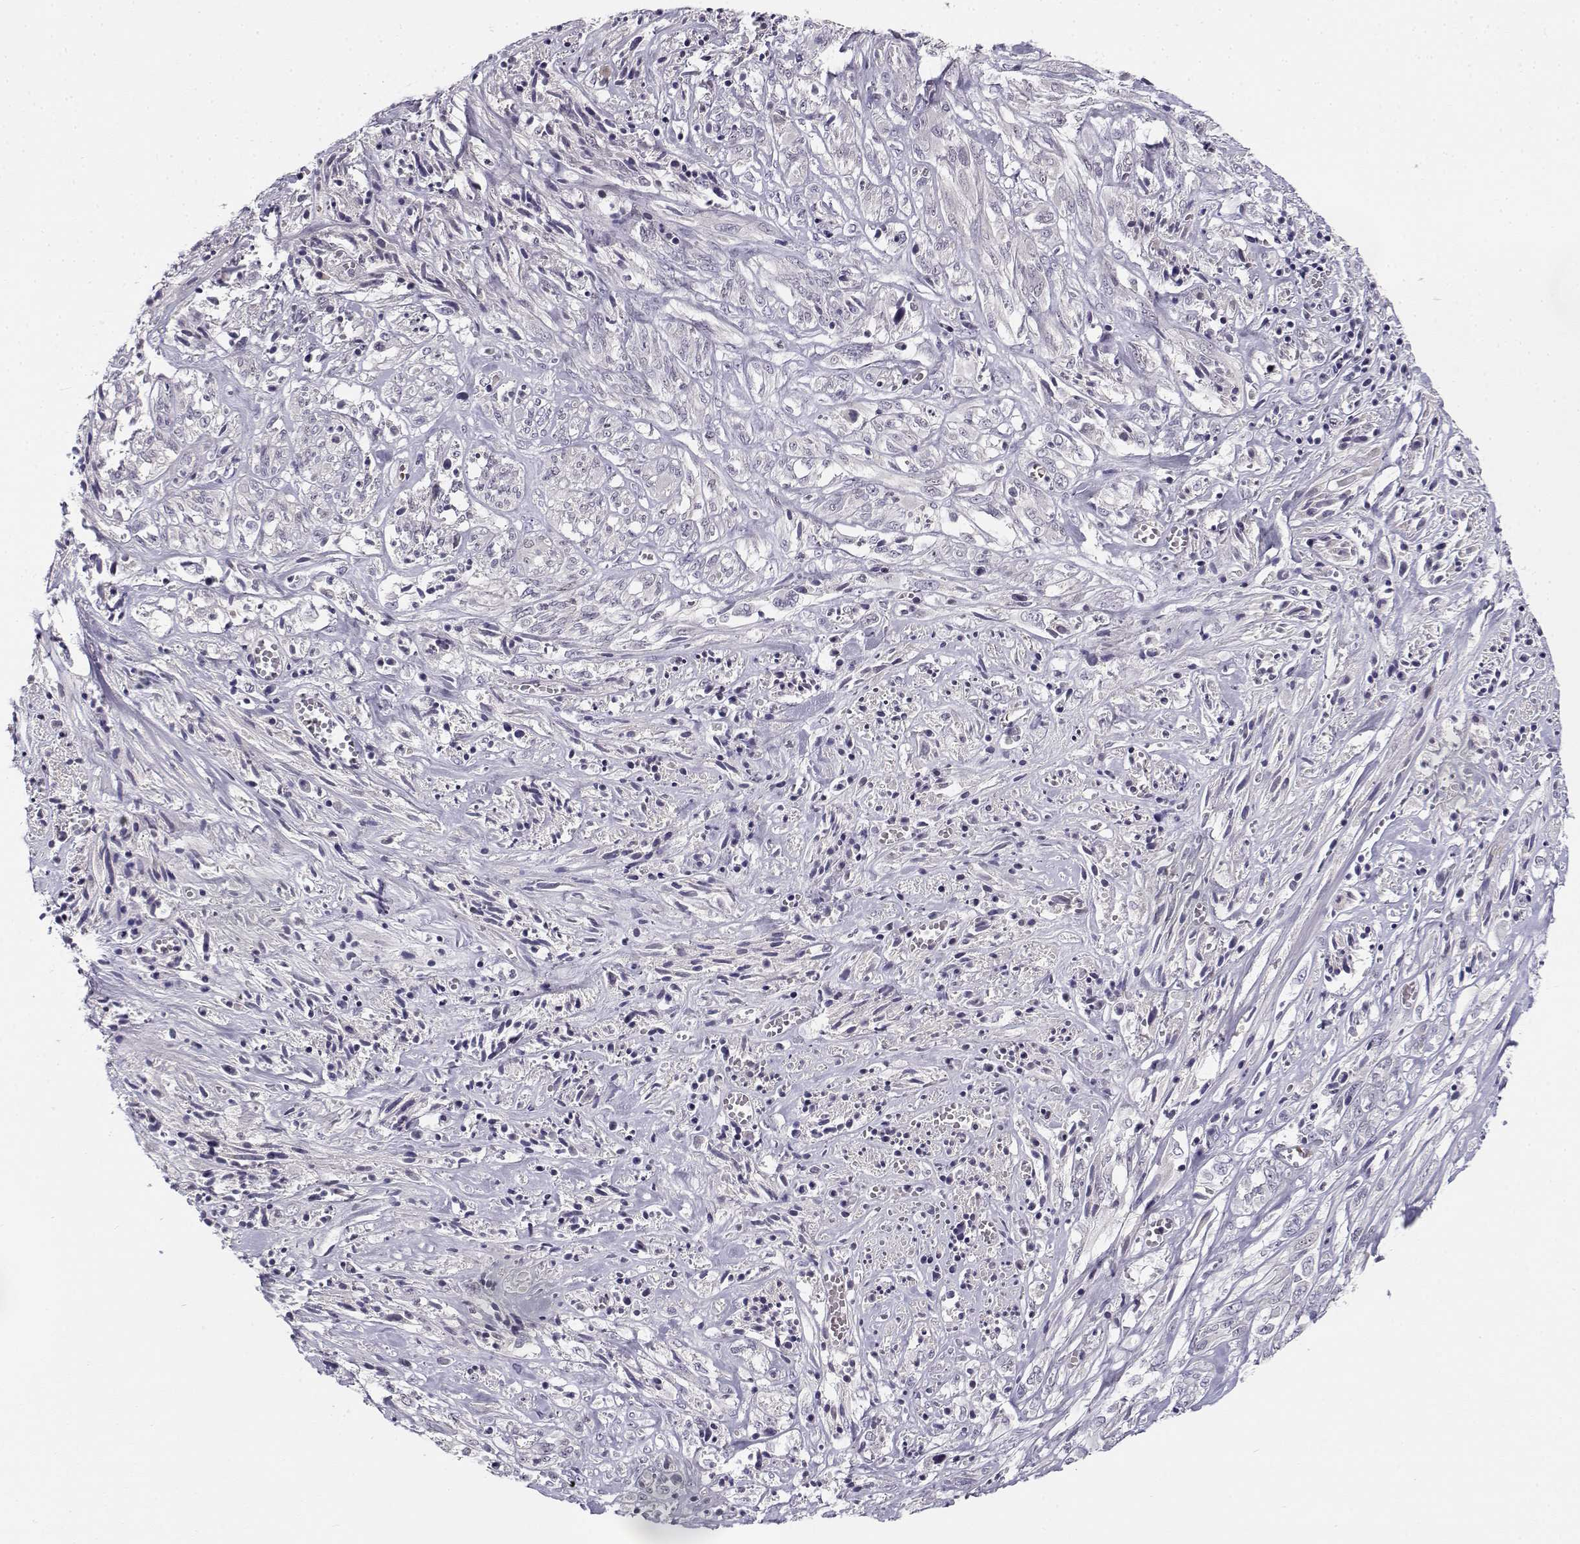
{"staining": {"intensity": "negative", "quantity": "none", "location": "none"}, "tissue": "melanoma", "cell_type": "Tumor cells", "image_type": "cancer", "snomed": [{"axis": "morphology", "description": "Malignant melanoma, NOS"}, {"axis": "topography", "description": "Skin"}], "caption": "Immunohistochemistry (IHC) micrograph of neoplastic tissue: melanoma stained with DAB (3,3'-diaminobenzidine) demonstrates no significant protein staining in tumor cells.", "gene": "DDX25", "patient": {"sex": "female", "age": 91}}